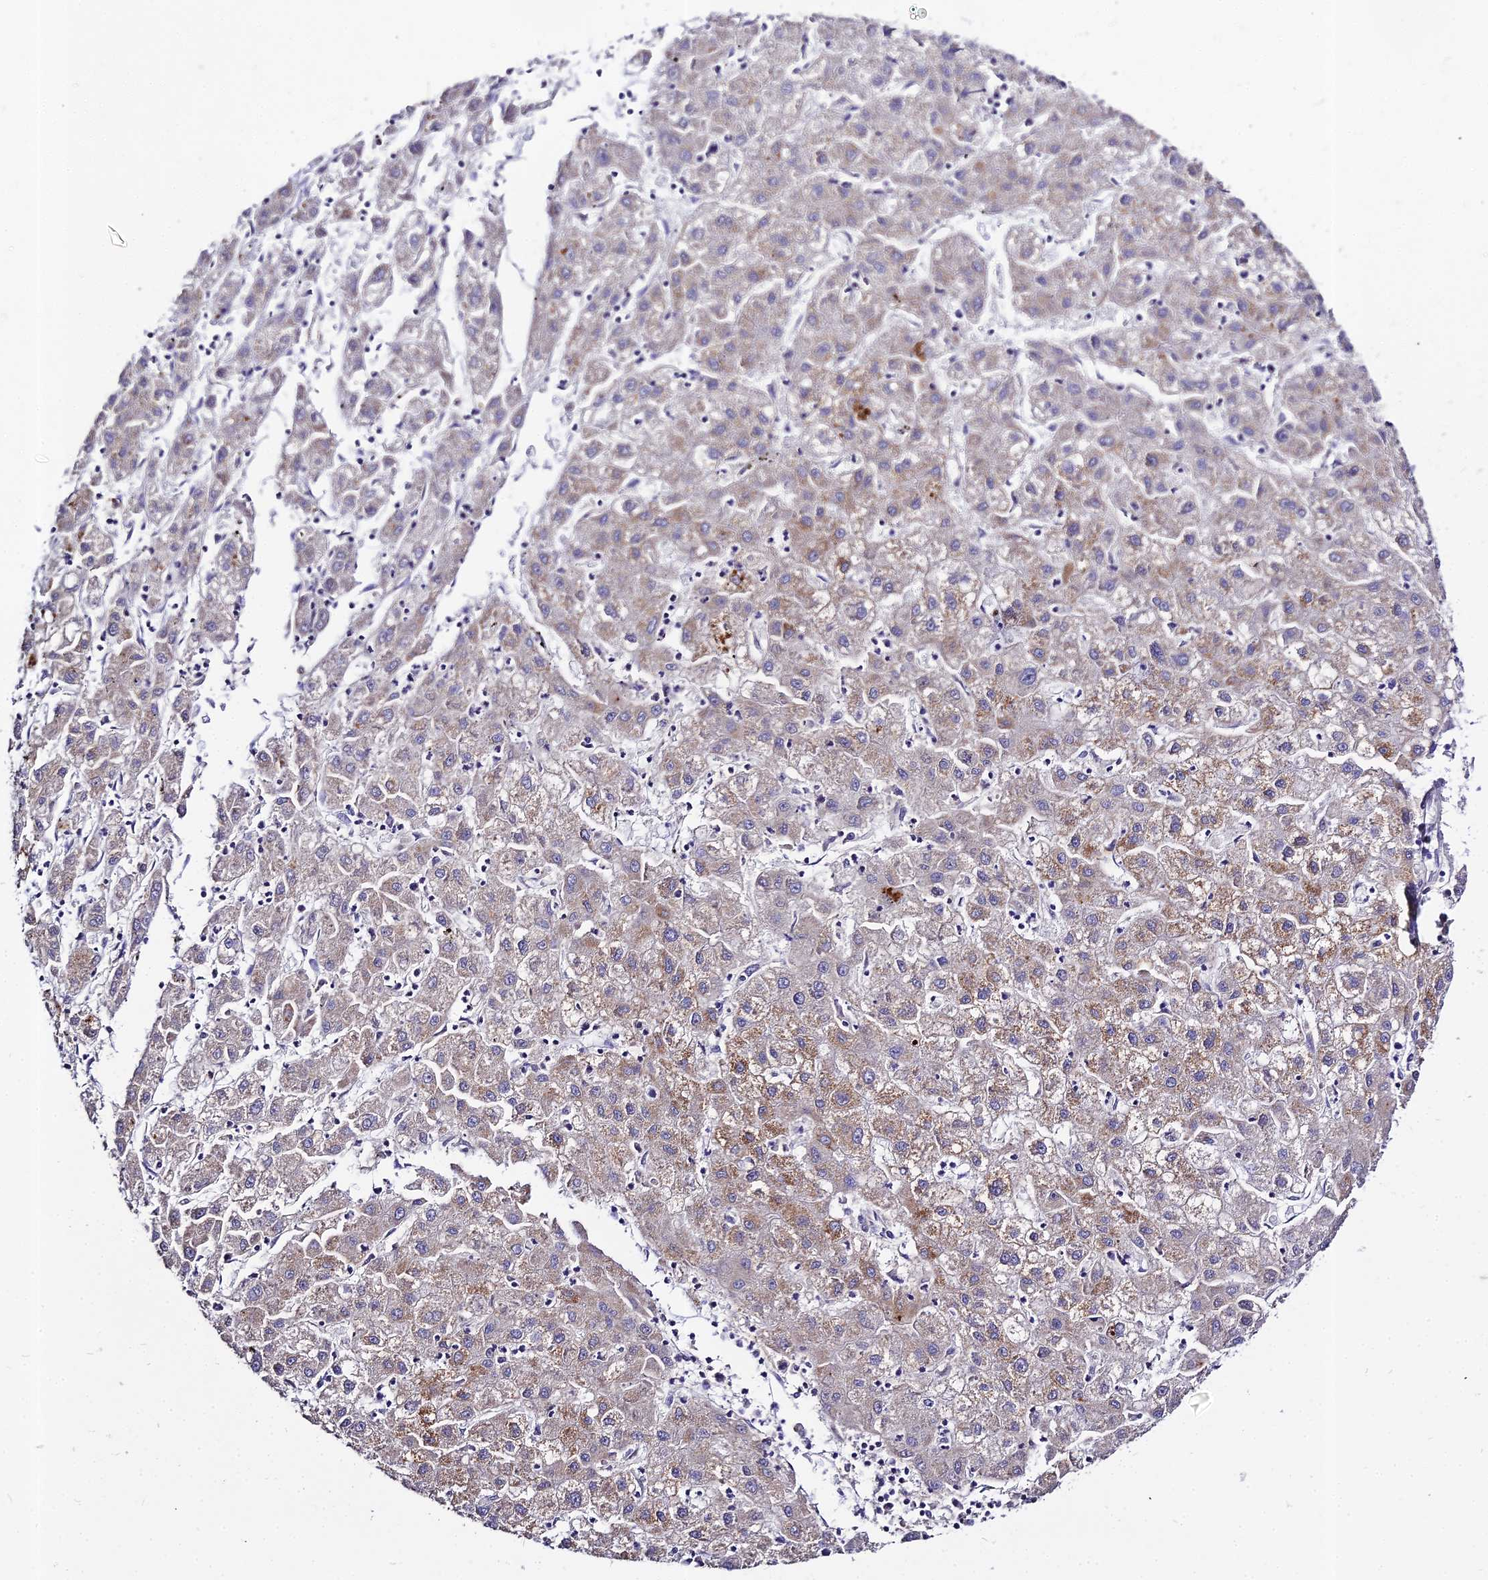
{"staining": {"intensity": "moderate", "quantity": "<25%", "location": "cytoplasmic/membranous"}, "tissue": "liver cancer", "cell_type": "Tumor cells", "image_type": "cancer", "snomed": [{"axis": "morphology", "description": "Carcinoma, Hepatocellular, NOS"}, {"axis": "topography", "description": "Liver"}], "caption": "There is low levels of moderate cytoplasmic/membranous positivity in tumor cells of liver hepatocellular carcinoma, as demonstrated by immunohistochemical staining (brown color).", "gene": "GLYAT", "patient": {"sex": "male", "age": 72}}